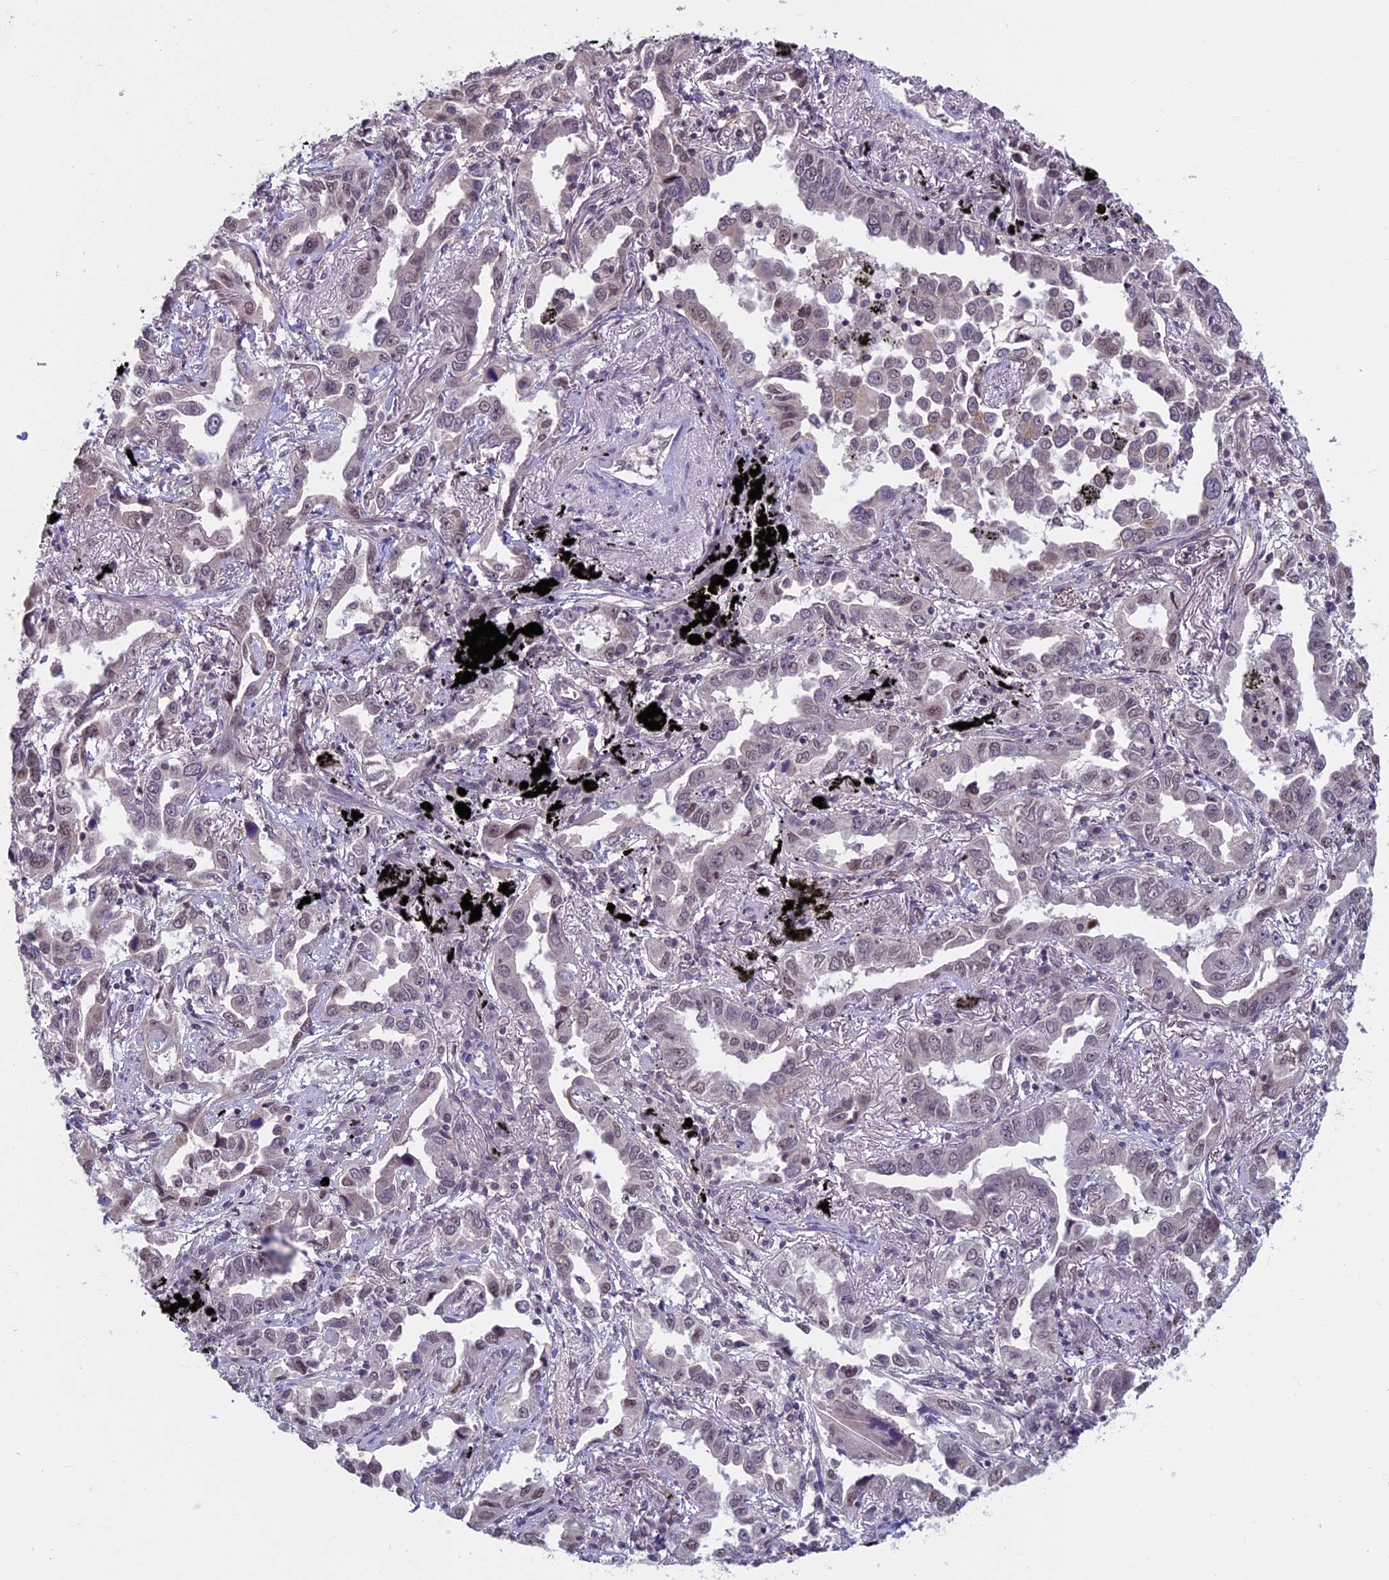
{"staining": {"intensity": "weak", "quantity": "<25%", "location": "nuclear"}, "tissue": "lung cancer", "cell_type": "Tumor cells", "image_type": "cancer", "snomed": [{"axis": "morphology", "description": "Adenocarcinoma, NOS"}, {"axis": "topography", "description": "Lung"}], "caption": "The histopathology image reveals no staining of tumor cells in adenocarcinoma (lung).", "gene": "SPIRE1", "patient": {"sex": "male", "age": 67}}